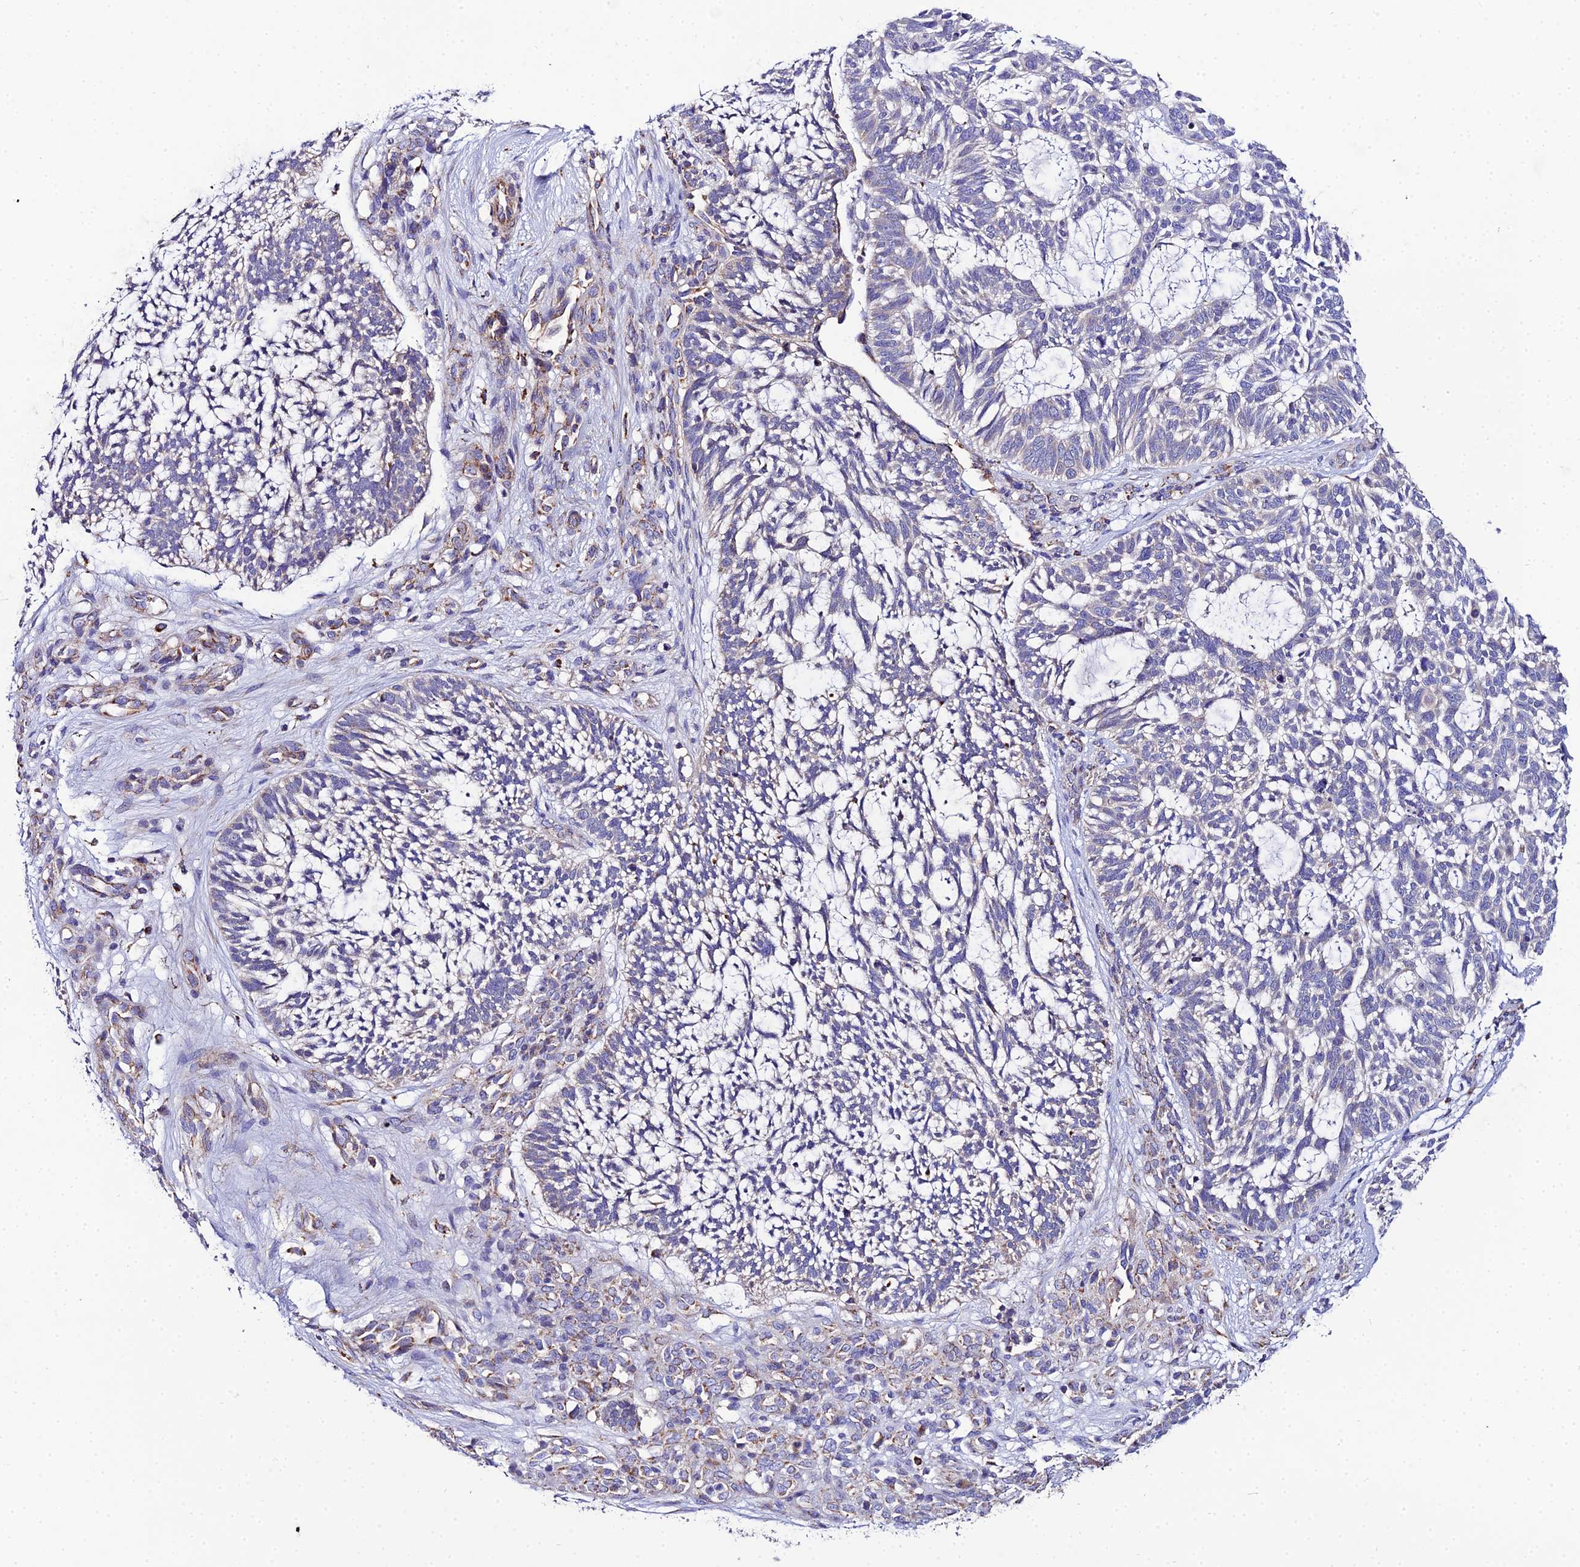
{"staining": {"intensity": "weak", "quantity": "25%-75%", "location": "cytoplasmic/membranous"}, "tissue": "skin cancer", "cell_type": "Tumor cells", "image_type": "cancer", "snomed": [{"axis": "morphology", "description": "Basal cell carcinoma"}, {"axis": "topography", "description": "Skin"}], "caption": "Immunohistochemical staining of basal cell carcinoma (skin) reveals weak cytoplasmic/membranous protein positivity in about 25%-75% of tumor cells.", "gene": "NIPSNAP3A", "patient": {"sex": "male", "age": 88}}